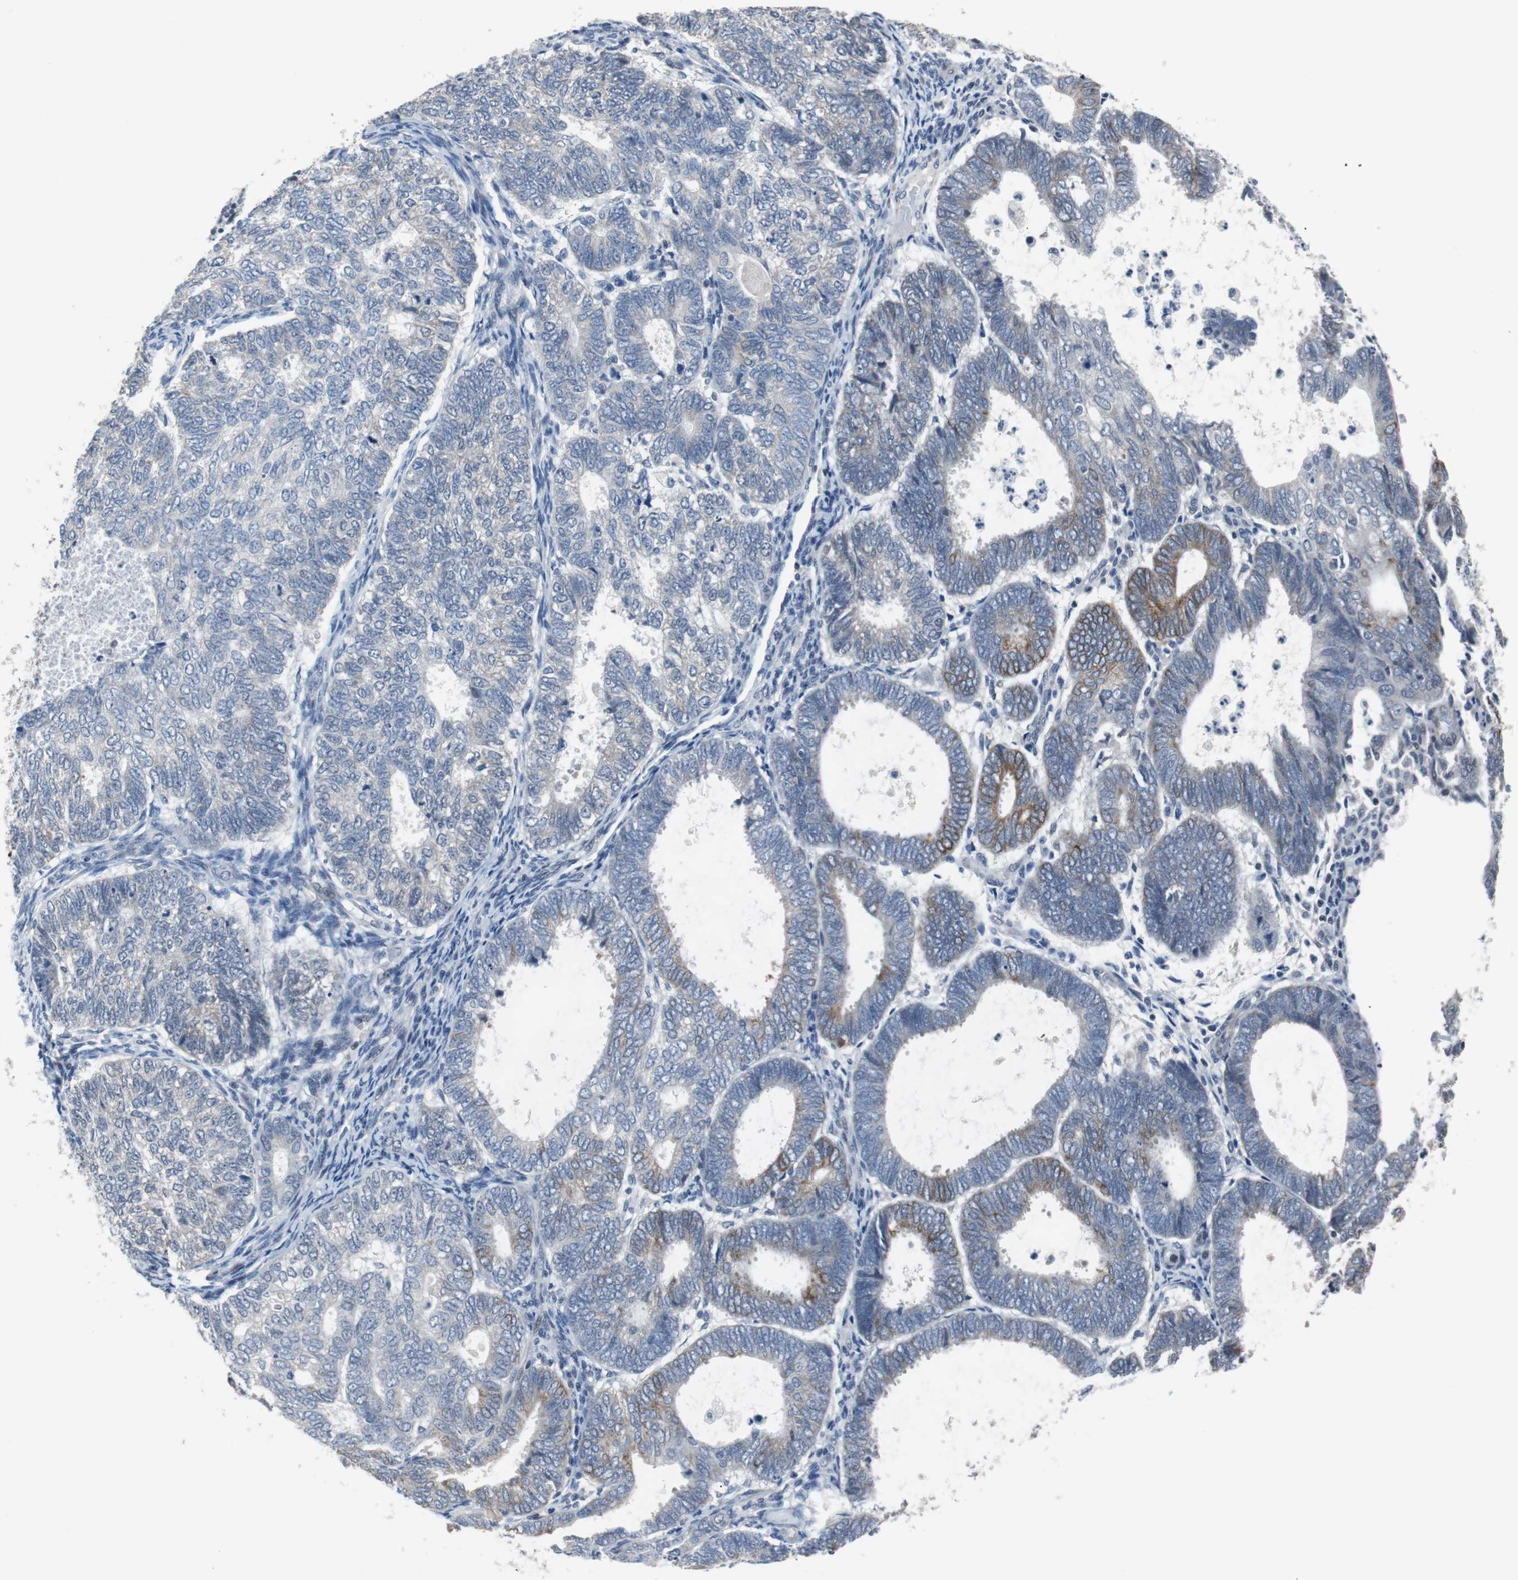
{"staining": {"intensity": "weak", "quantity": "<25%", "location": "cytoplasmic/membranous"}, "tissue": "endometrial cancer", "cell_type": "Tumor cells", "image_type": "cancer", "snomed": [{"axis": "morphology", "description": "Adenocarcinoma, NOS"}, {"axis": "topography", "description": "Uterus"}], "caption": "IHC of human endometrial cancer (adenocarcinoma) displays no staining in tumor cells.", "gene": "TP63", "patient": {"sex": "female", "age": 60}}